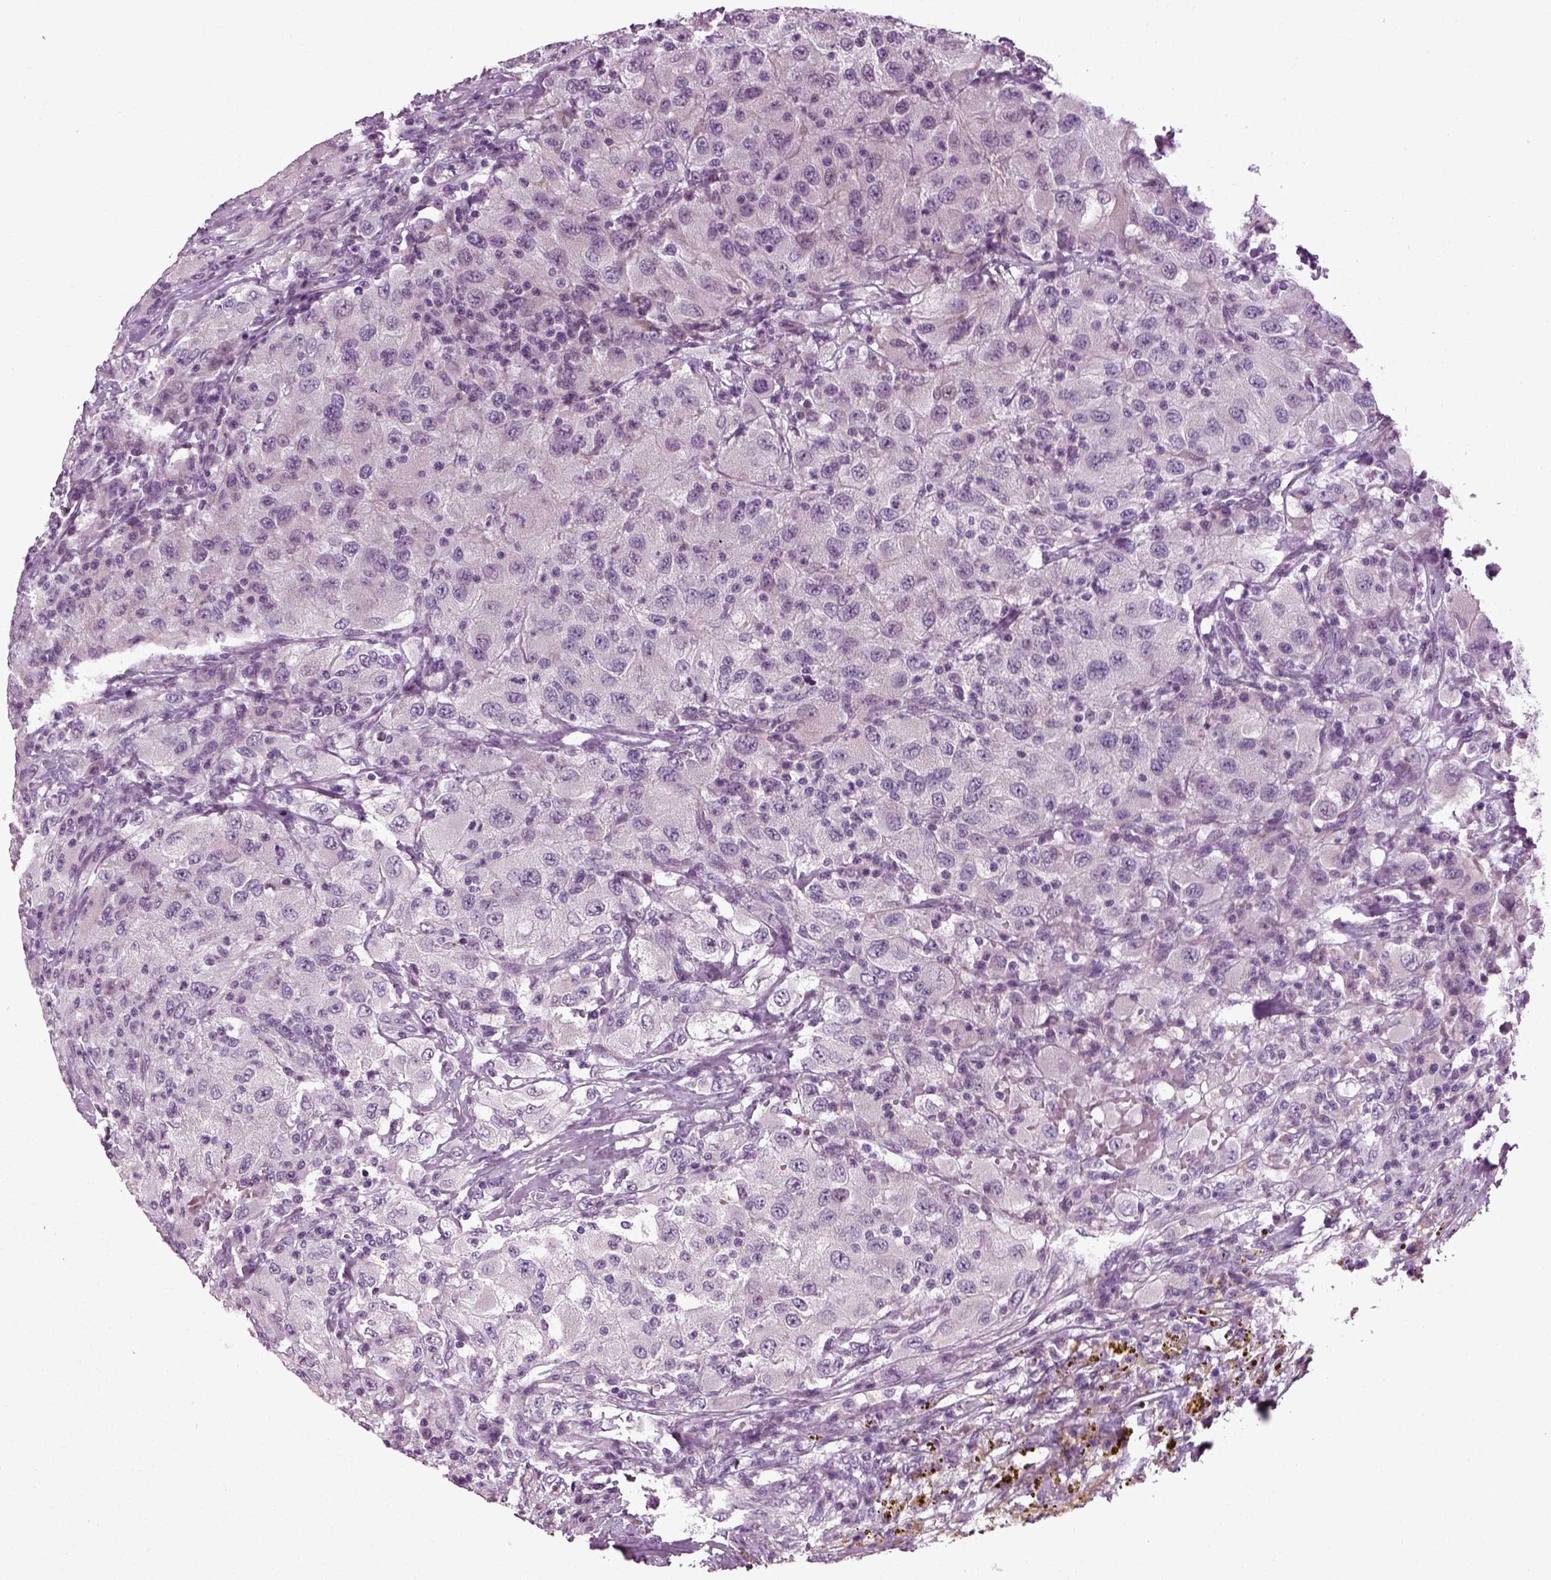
{"staining": {"intensity": "negative", "quantity": "none", "location": "none"}, "tissue": "renal cancer", "cell_type": "Tumor cells", "image_type": "cancer", "snomed": [{"axis": "morphology", "description": "Adenocarcinoma, NOS"}, {"axis": "topography", "description": "Kidney"}], "caption": "Photomicrograph shows no significant protein expression in tumor cells of renal cancer (adenocarcinoma). (DAB (3,3'-diaminobenzidine) immunohistochemistry visualized using brightfield microscopy, high magnification).", "gene": "SCG5", "patient": {"sex": "female", "age": 67}}